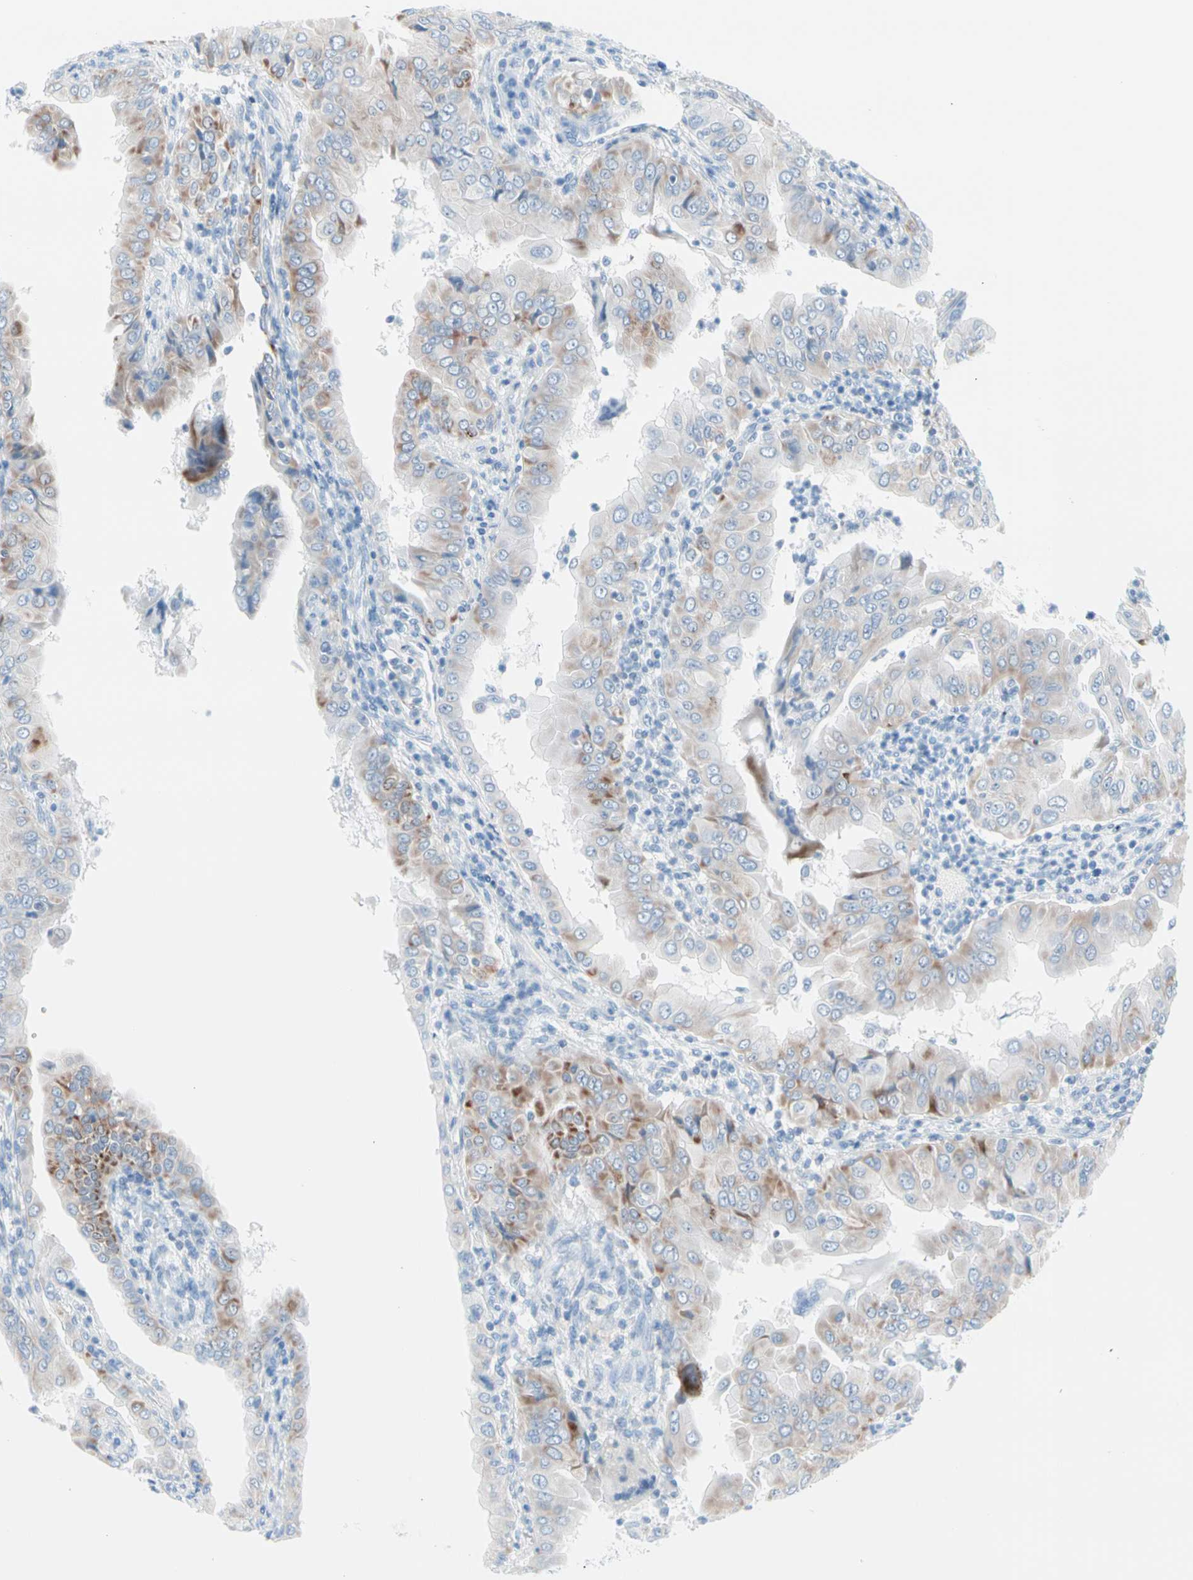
{"staining": {"intensity": "moderate", "quantity": "<25%", "location": "cytoplasmic/membranous"}, "tissue": "thyroid cancer", "cell_type": "Tumor cells", "image_type": "cancer", "snomed": [{"axis": "morphology", "description": "Papillary adenocarcinoma, NOS"}, {"axis": "topography", "description": "Thyroid gland"}], "caption": "Immunohistochemical staining of thyroid cancer demonstrates low levels of moderate cytoplasmic/membranous expression in about <25% of tumor cells.", "gene": "HK1", "patient": {"sex": "male", "age": 33}}